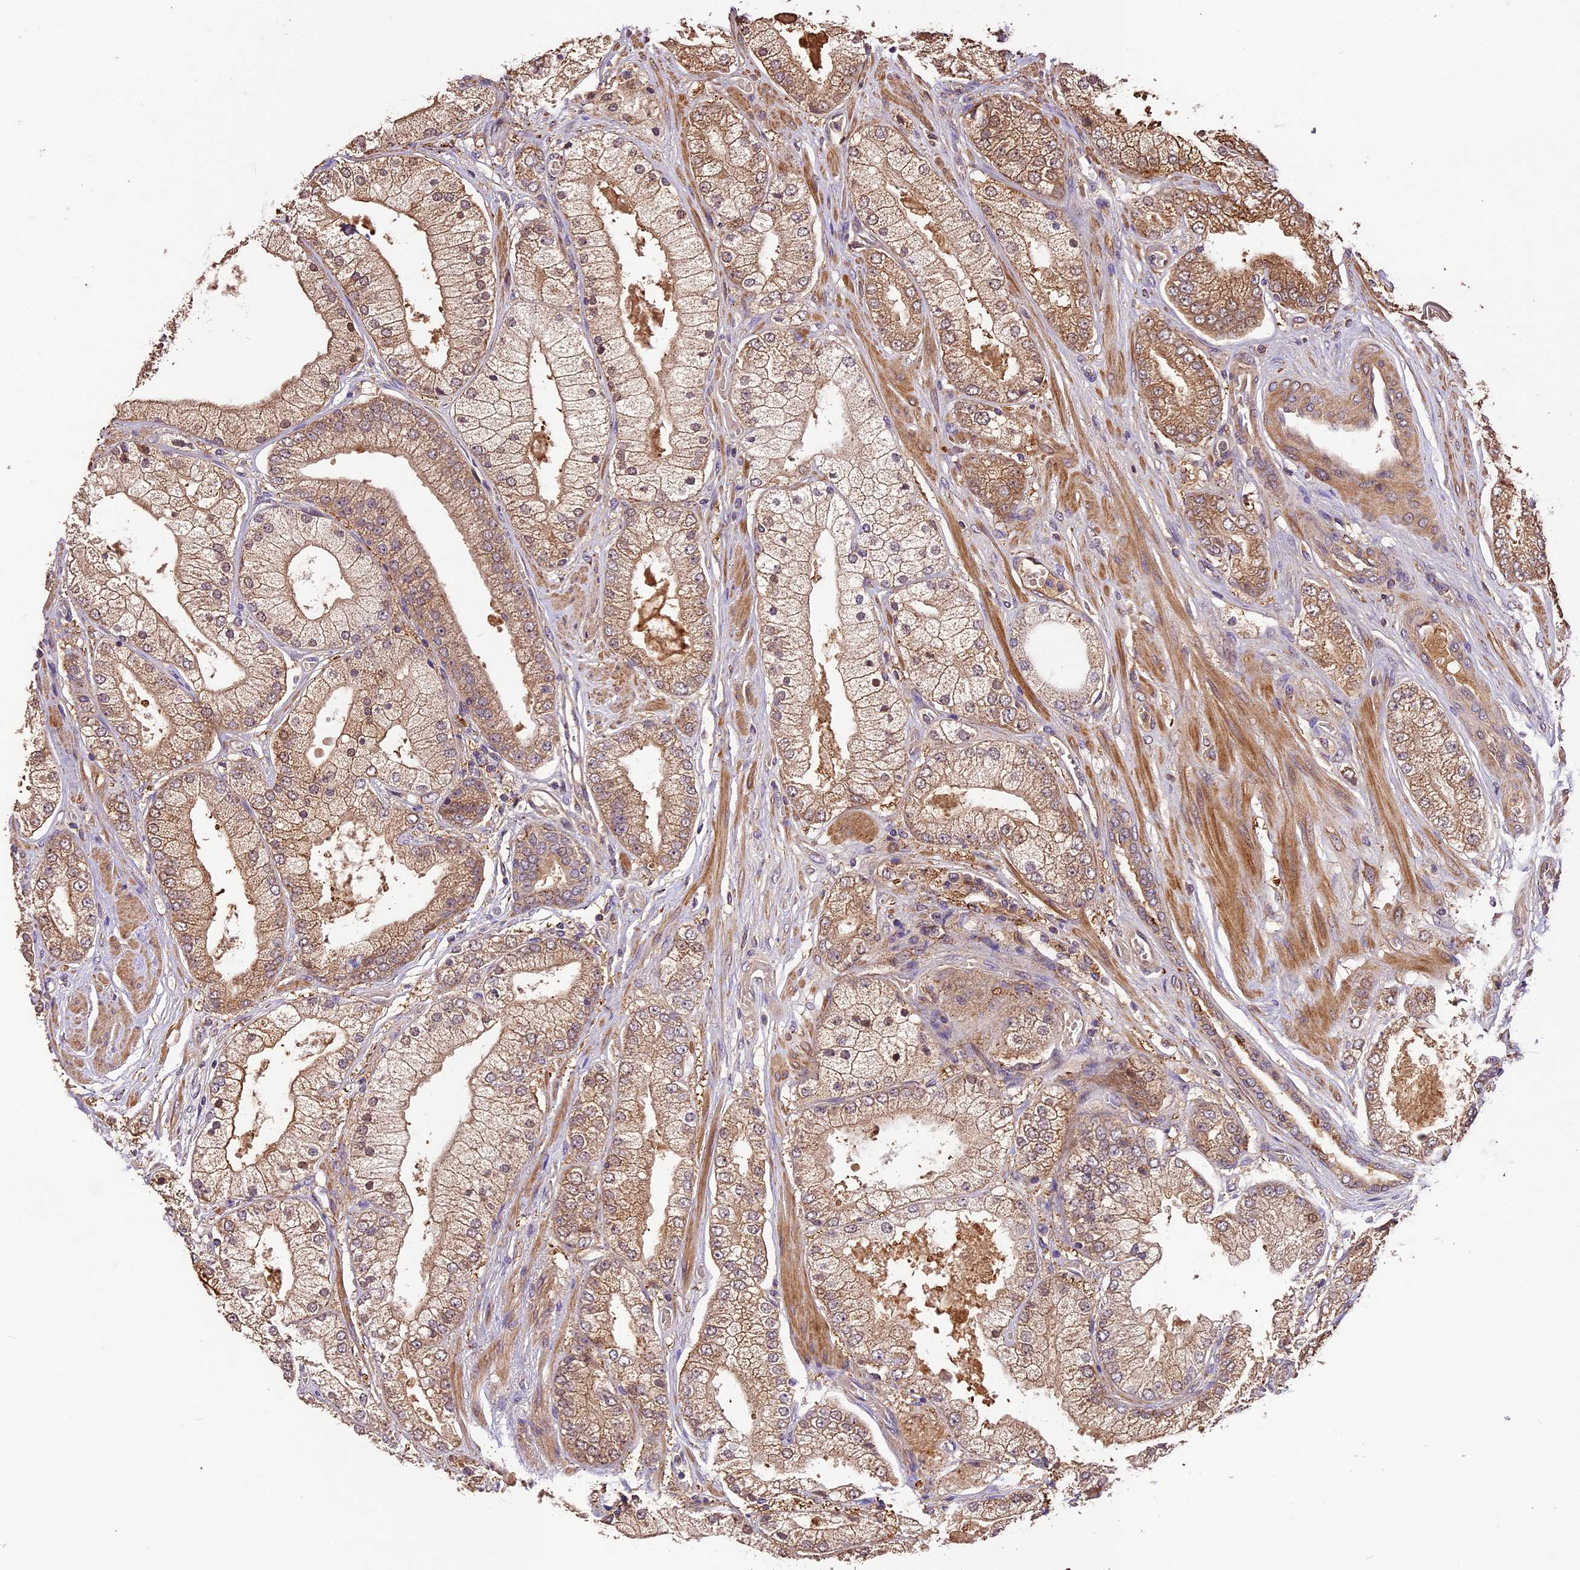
{"staining": {"intensity": "moderate", "quantity": ">75%", "location": "cytoplasmic/membranous"}, "tissue": "prostate cancer", "cell_type": "Tumor cells", "image_type": "cancer", "snomed": [{"axis": "morphology", "description": "Adenocarcinoma, High grade"}, {"axis": "topography", "description": "Prostate"}], "caption": "This image reveals immunohistochemistry (IHC) staining of human prostate cancer, with medium moderate cytoplasmic/membranous expression in about >75% of tumor cells.", "gene": "CRLF1", "patient": {"sex": "male", "age": 58}}